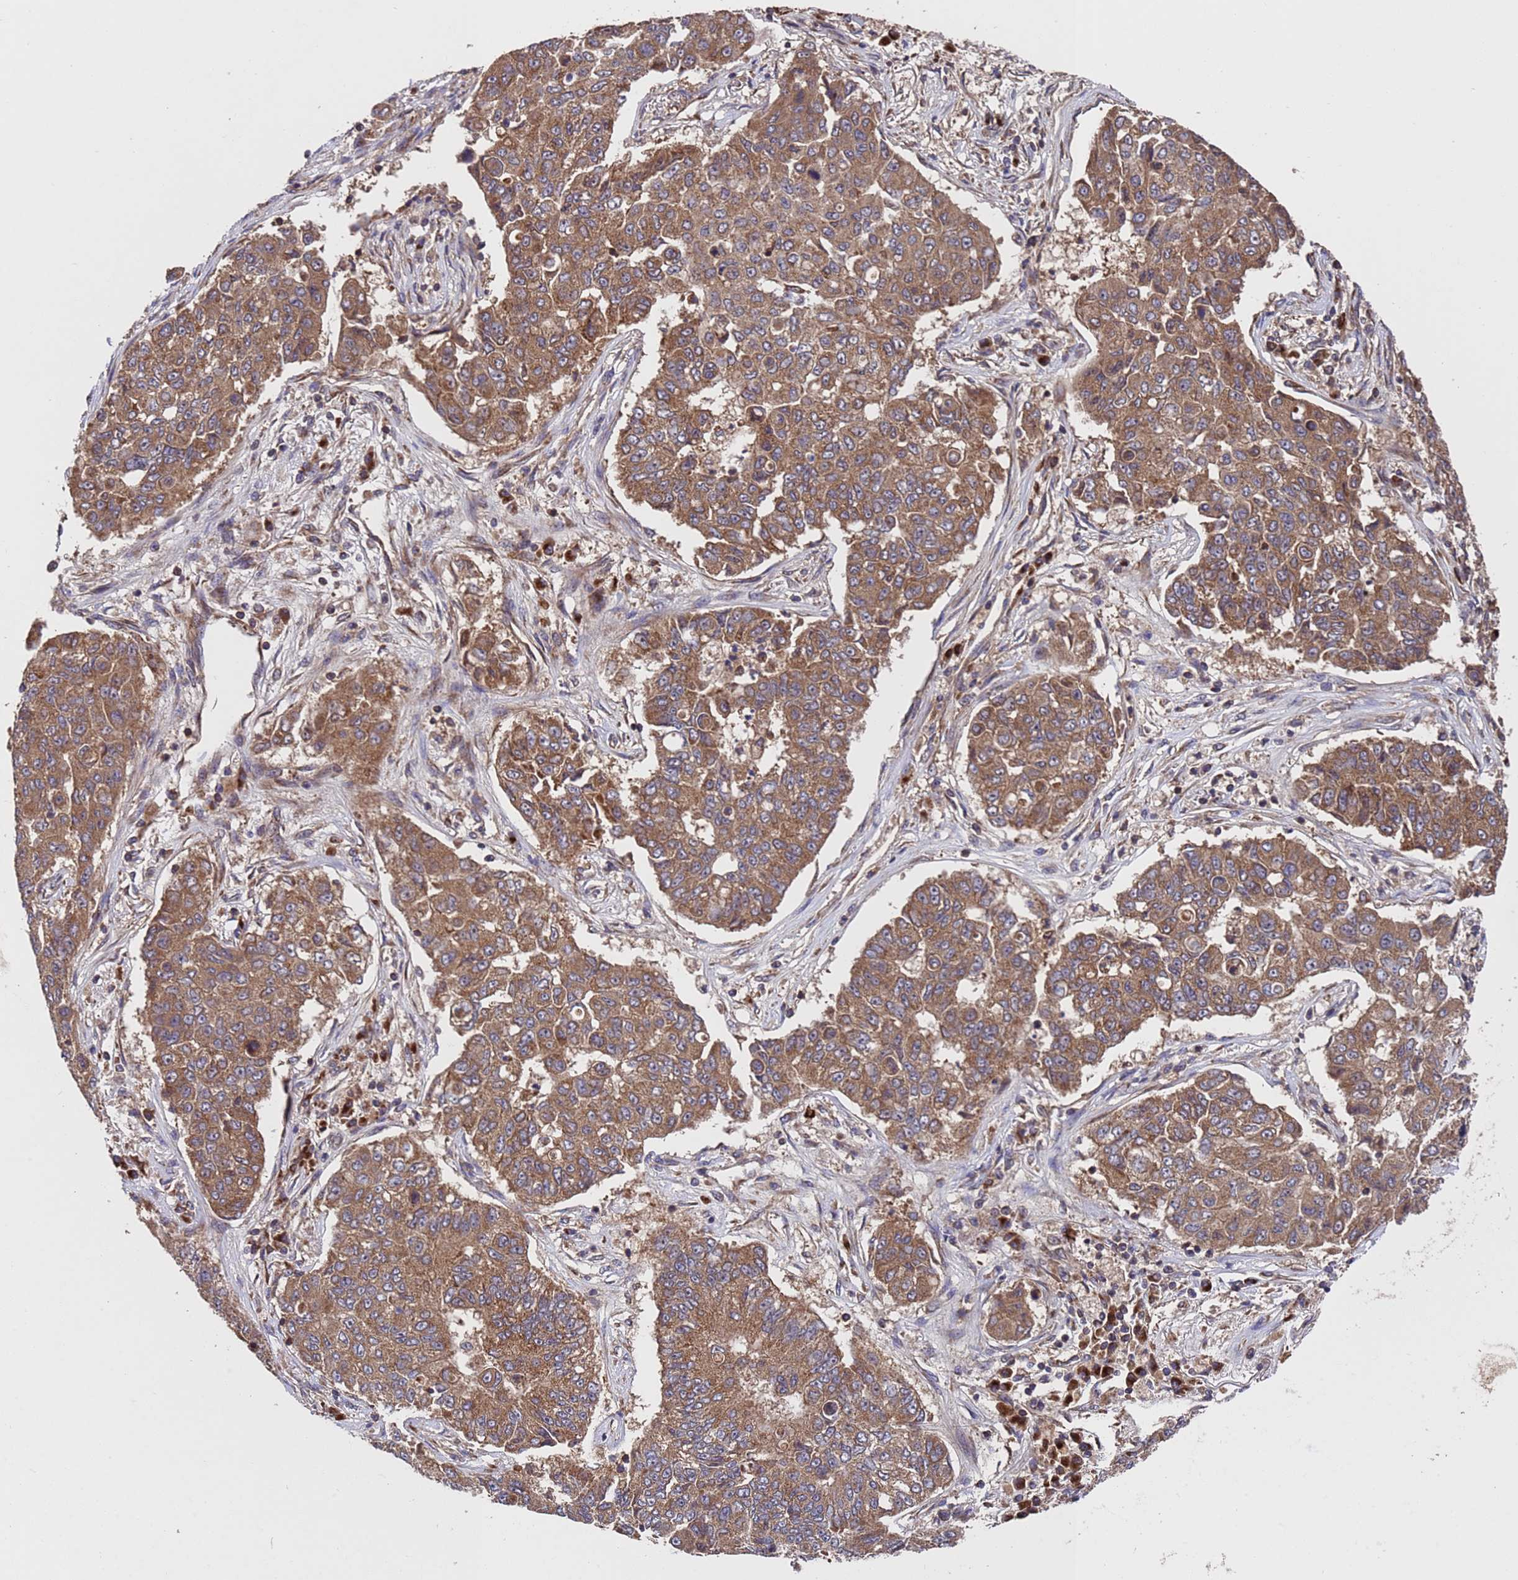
{"staining": {"intensity": "moderate", "quantity": ">75%", "location": "cytoplasmic/membranous"}, "tissue": "lung cancer", "cell_type": "Tumor cells", "image_type": "cancer", "snomed": [{"axis": "morphology", "description": "Squamous cell carcinoma, NOS"}, {"axis": "topography", "description": "Lung"}], "caption": "Protein staining exhibits moderate cytoplasmic/membranous expression in approximately >75% of tumor cells in squamous cell carcinoma (lung).", "gene": "TSR3", "patient": {"sex": "male", "age": 74}}